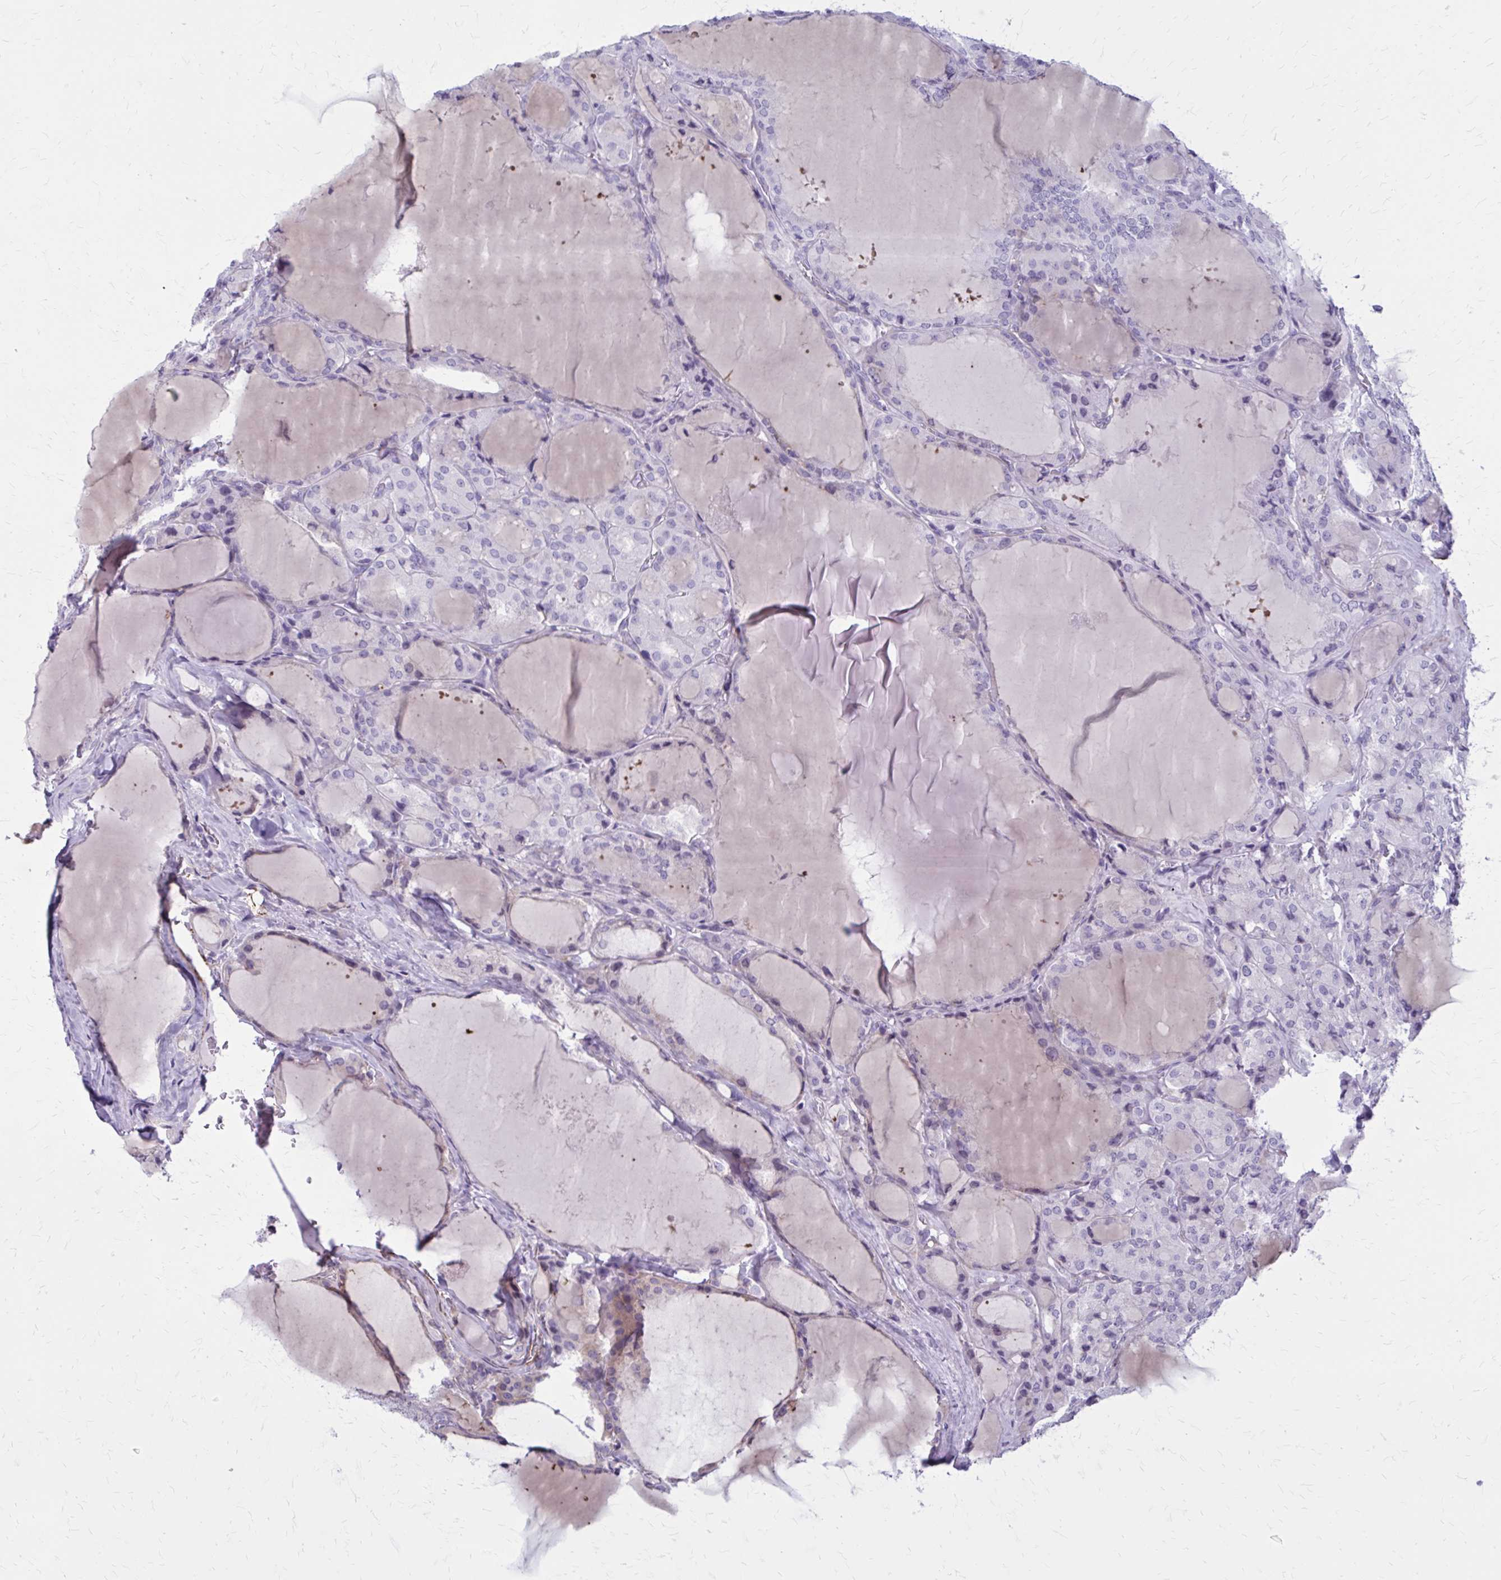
{"staining": {"intensity": "negative", "quantity": "none", "location": "none"}, "tissue": "thyroid cancer", "cell_type": "Tumor cells", "image_type": "cancer", "snomed": [{"axis": "morphology", "description": "Papillary adenocarcinoma, NOS"}, {"axis": "topography", "description": "Thyroid gland"}], "caption": "There is no significant positivity in tumor cells of papillary adenocarcinoma (thyroid).", "gene": "AKAP12", "patient": {"sex": "male", "age": 87}}